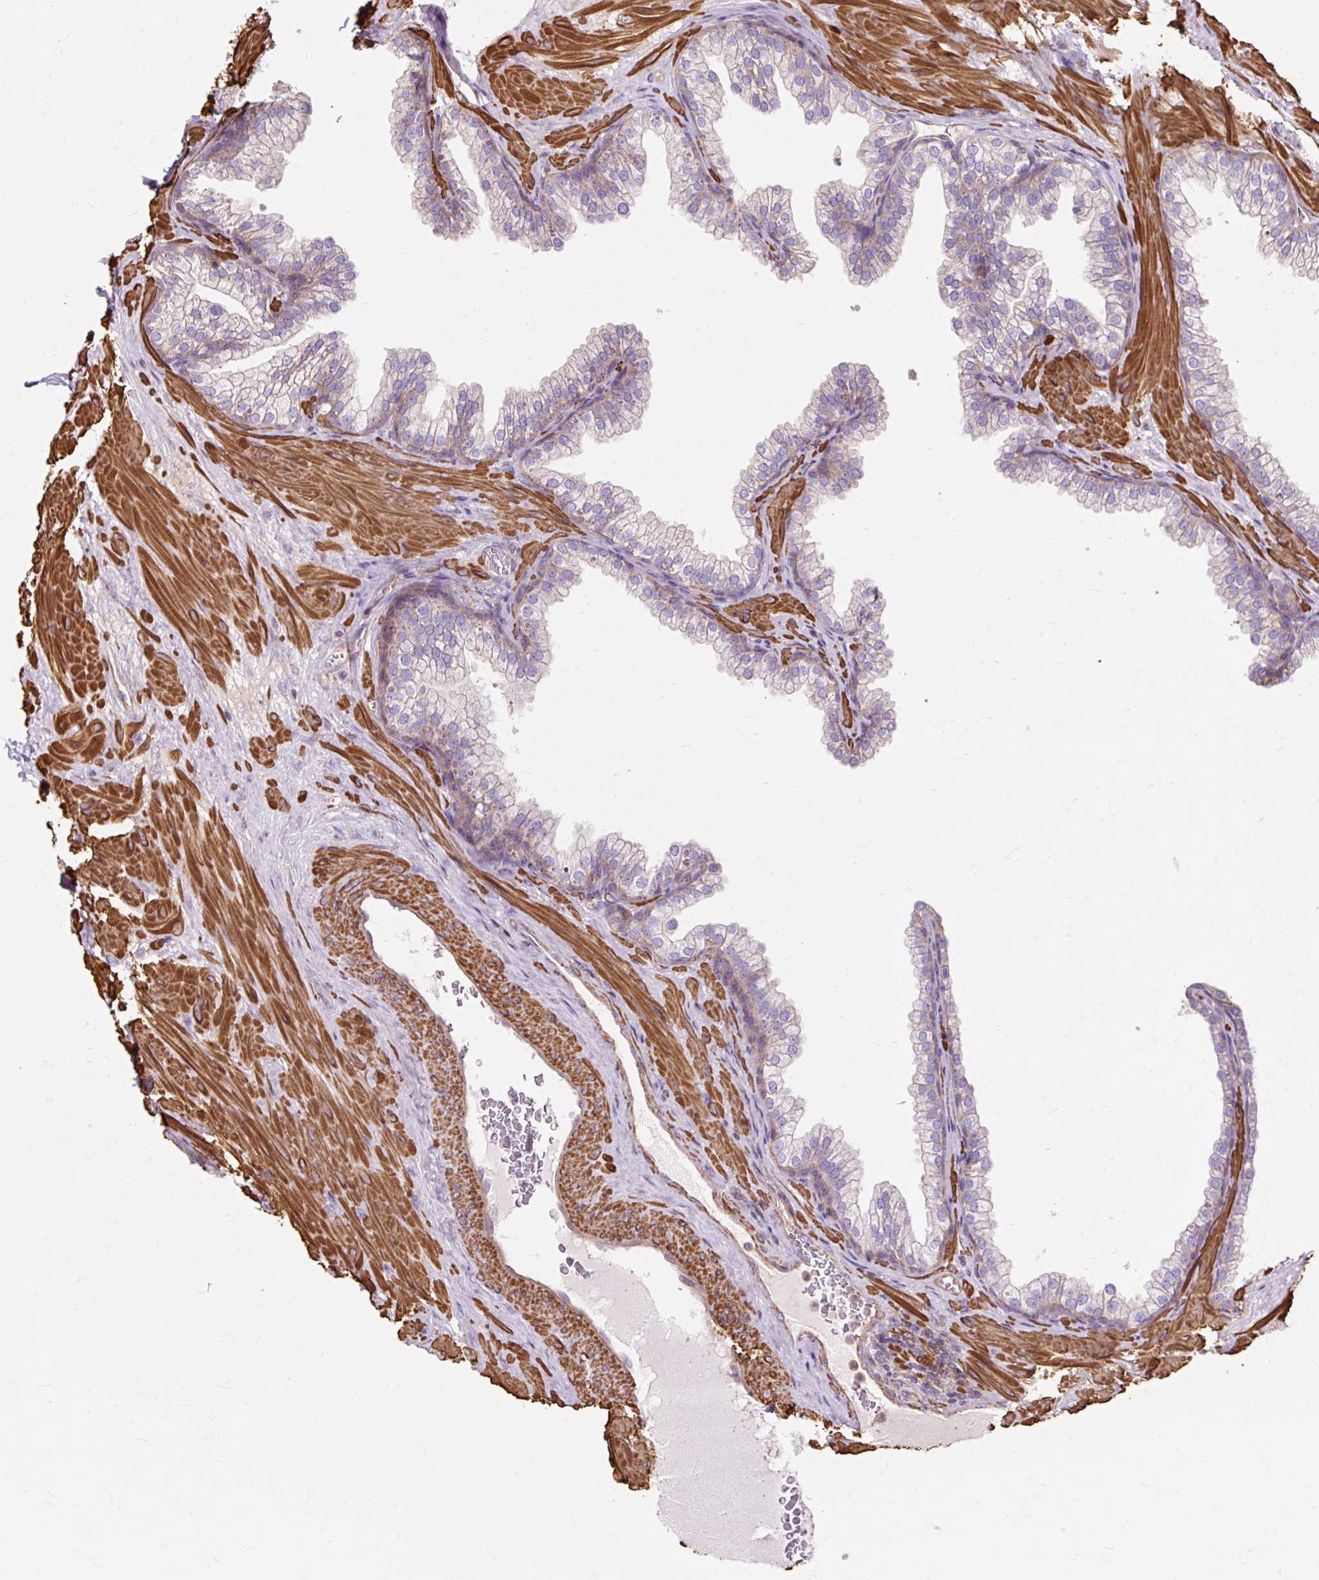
{"staining": {"intensity": "weak", "quantity": "<25%", "location": "cytoplasmic/membranous"}, "tissue": "prostate", "cell_type": "Glandular cells", "image_type": "normal", "snomed": [{"axis": "morphology", "description": "Normal tissue, NOS"}, {"axis": "topography", "description": "Prostate"}], "caption": "Immunohistochemistry (IHC) histopathology image of benign prostate stained for a protein (brown), which demonstrates no positivity in glandular cells. Brightfield microscopy of immunohistochemistry (IHC) stained with DAB (3,3'-diaminobenzidine) (brown) and hematoxylin (blue), captured at high magnification.", "gene": "TBC1D2B", "patient": {"sex": "male", "age": 37}}